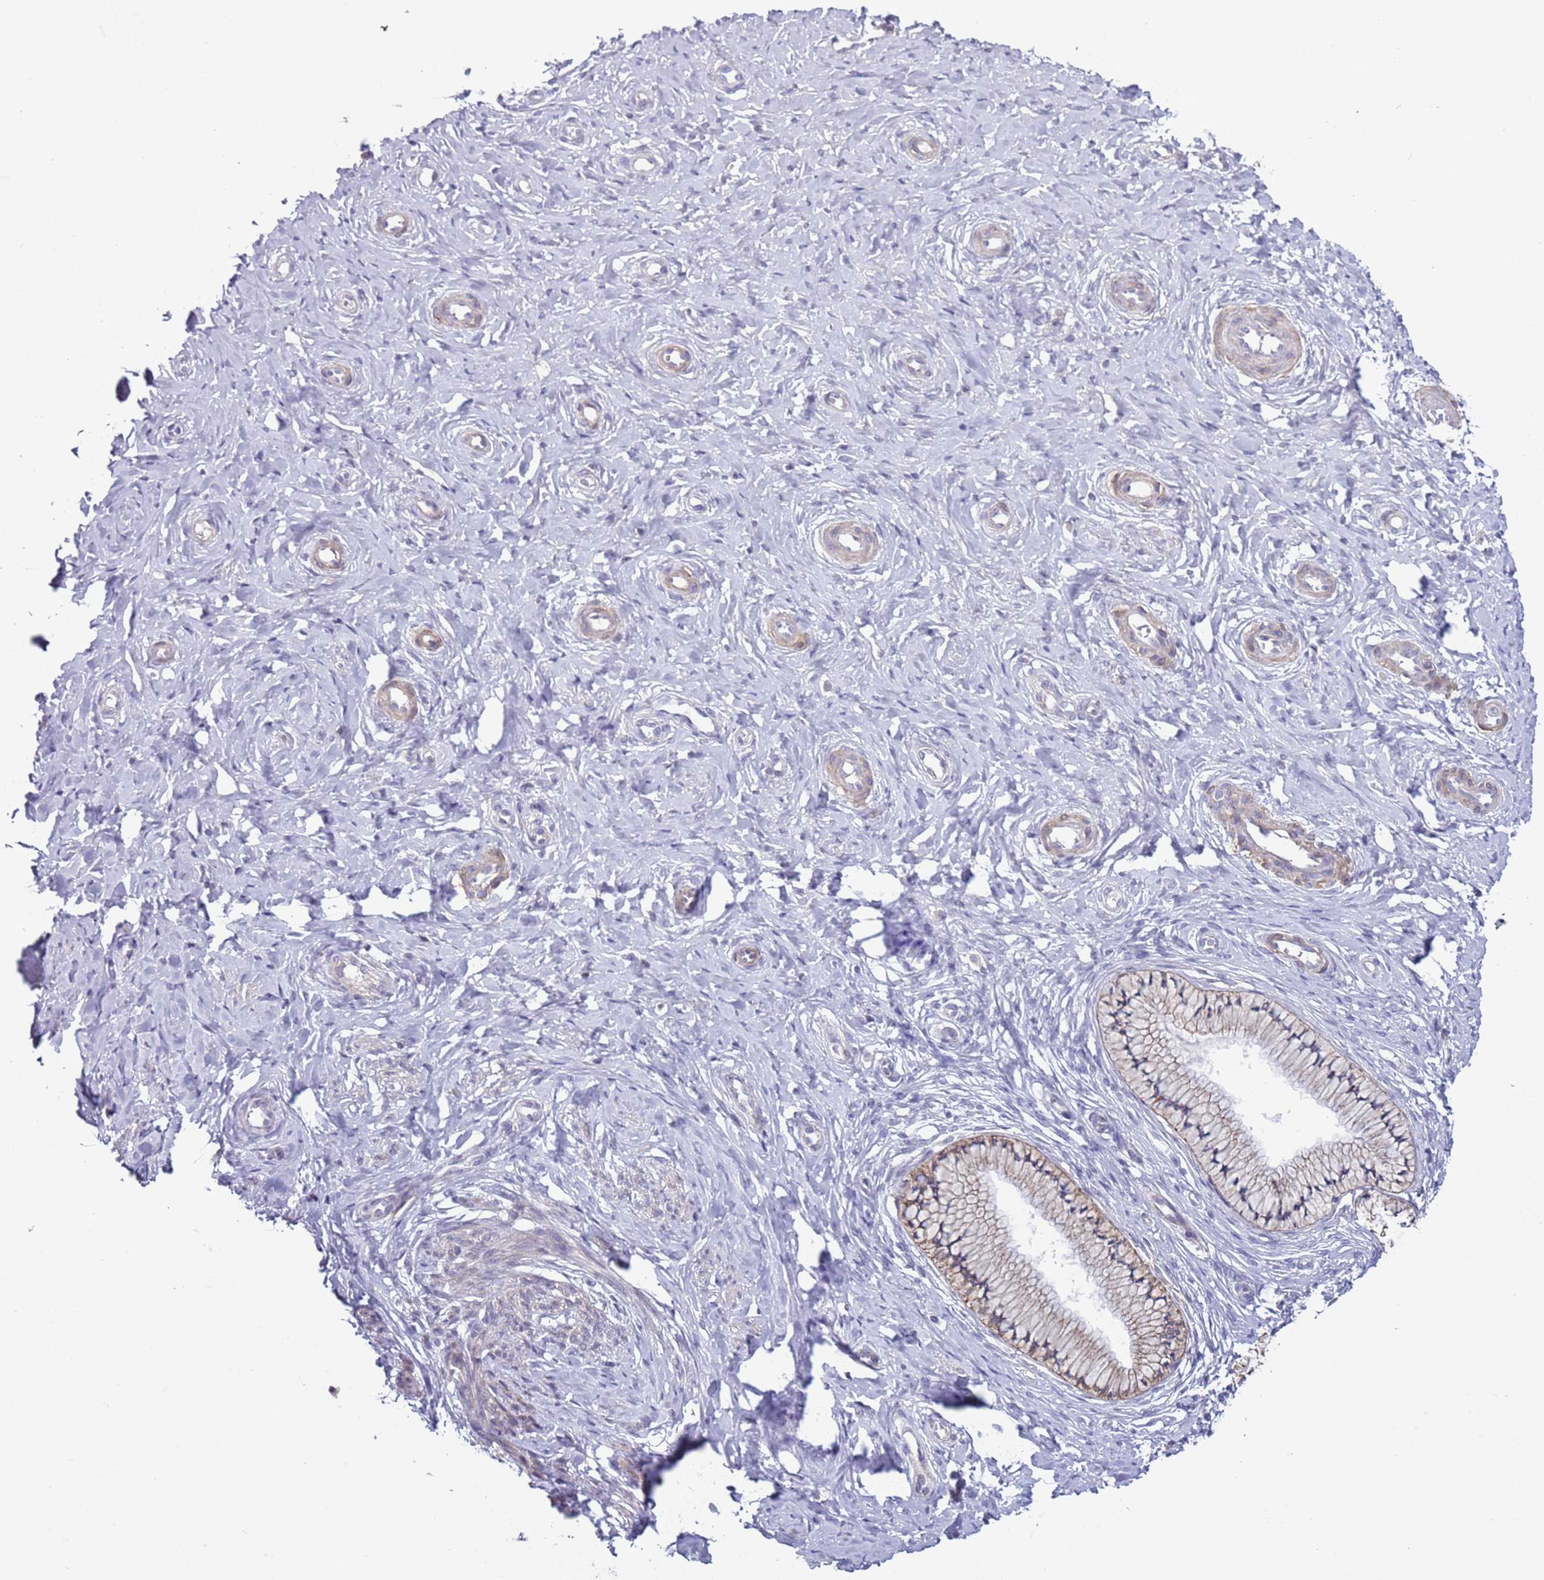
{"staining": {"intensity": "moderate", "quantity": ">75%", "location": "cytoplasmic/membranous"}, "tissue": "cervix", "cell_type": "Glandular cells", "image_type": "normal", "snomed": [{"axis": "morphology", "description": "Normal tissue, NOS"}, {"axis": "topography", "description": "Cervix"}], "caption": "Immunohistochemical staining of benign human cervix reveals moderate cytoplasmic/membranous protein positivity in about >75% of glandular cells. The protein of interest is stained brown, and the nuclei are stained in blue (DAB IHC with brightfield microscopy, high magnification).", "gene": "NPAP1", "patient": {"sex": "female", "age": 36}}